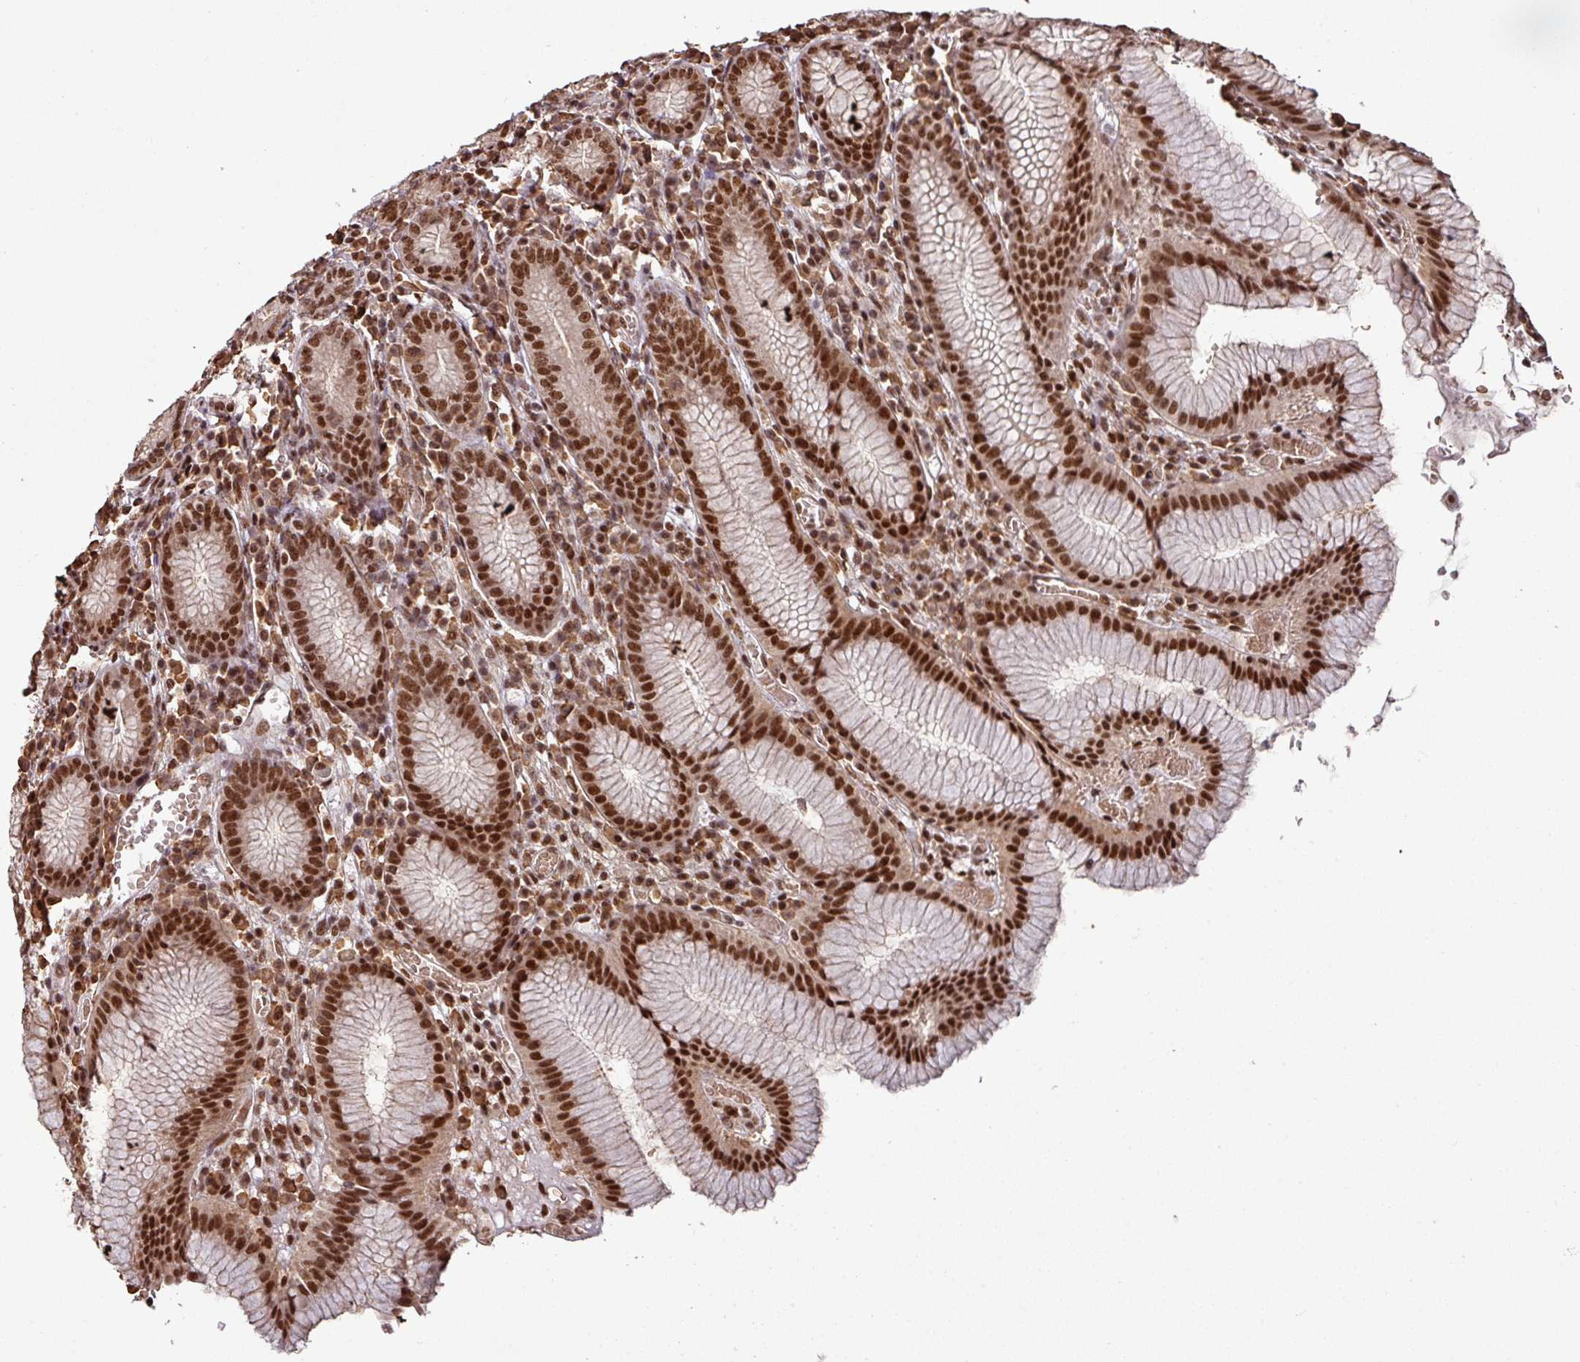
{"staining": {"intensity": "strong", "quantity": ">75%", "location": "nuclear"}, "tissue": "stomach", "cell_type": "Glandular cells", "image_type": "normal", "snomed": [{"axis": "morphology", "description": "Normal tissue, NOS"}, {"axis": "topography", "description": "Stomach"}], "caption": "The photomicrograph demonstrates staining of normal stomach, revealing strong nuclear protein staining (brown color) within glandular cells.", "gene": "PHF23", "patient": {"sex": "male", "age": 55}}